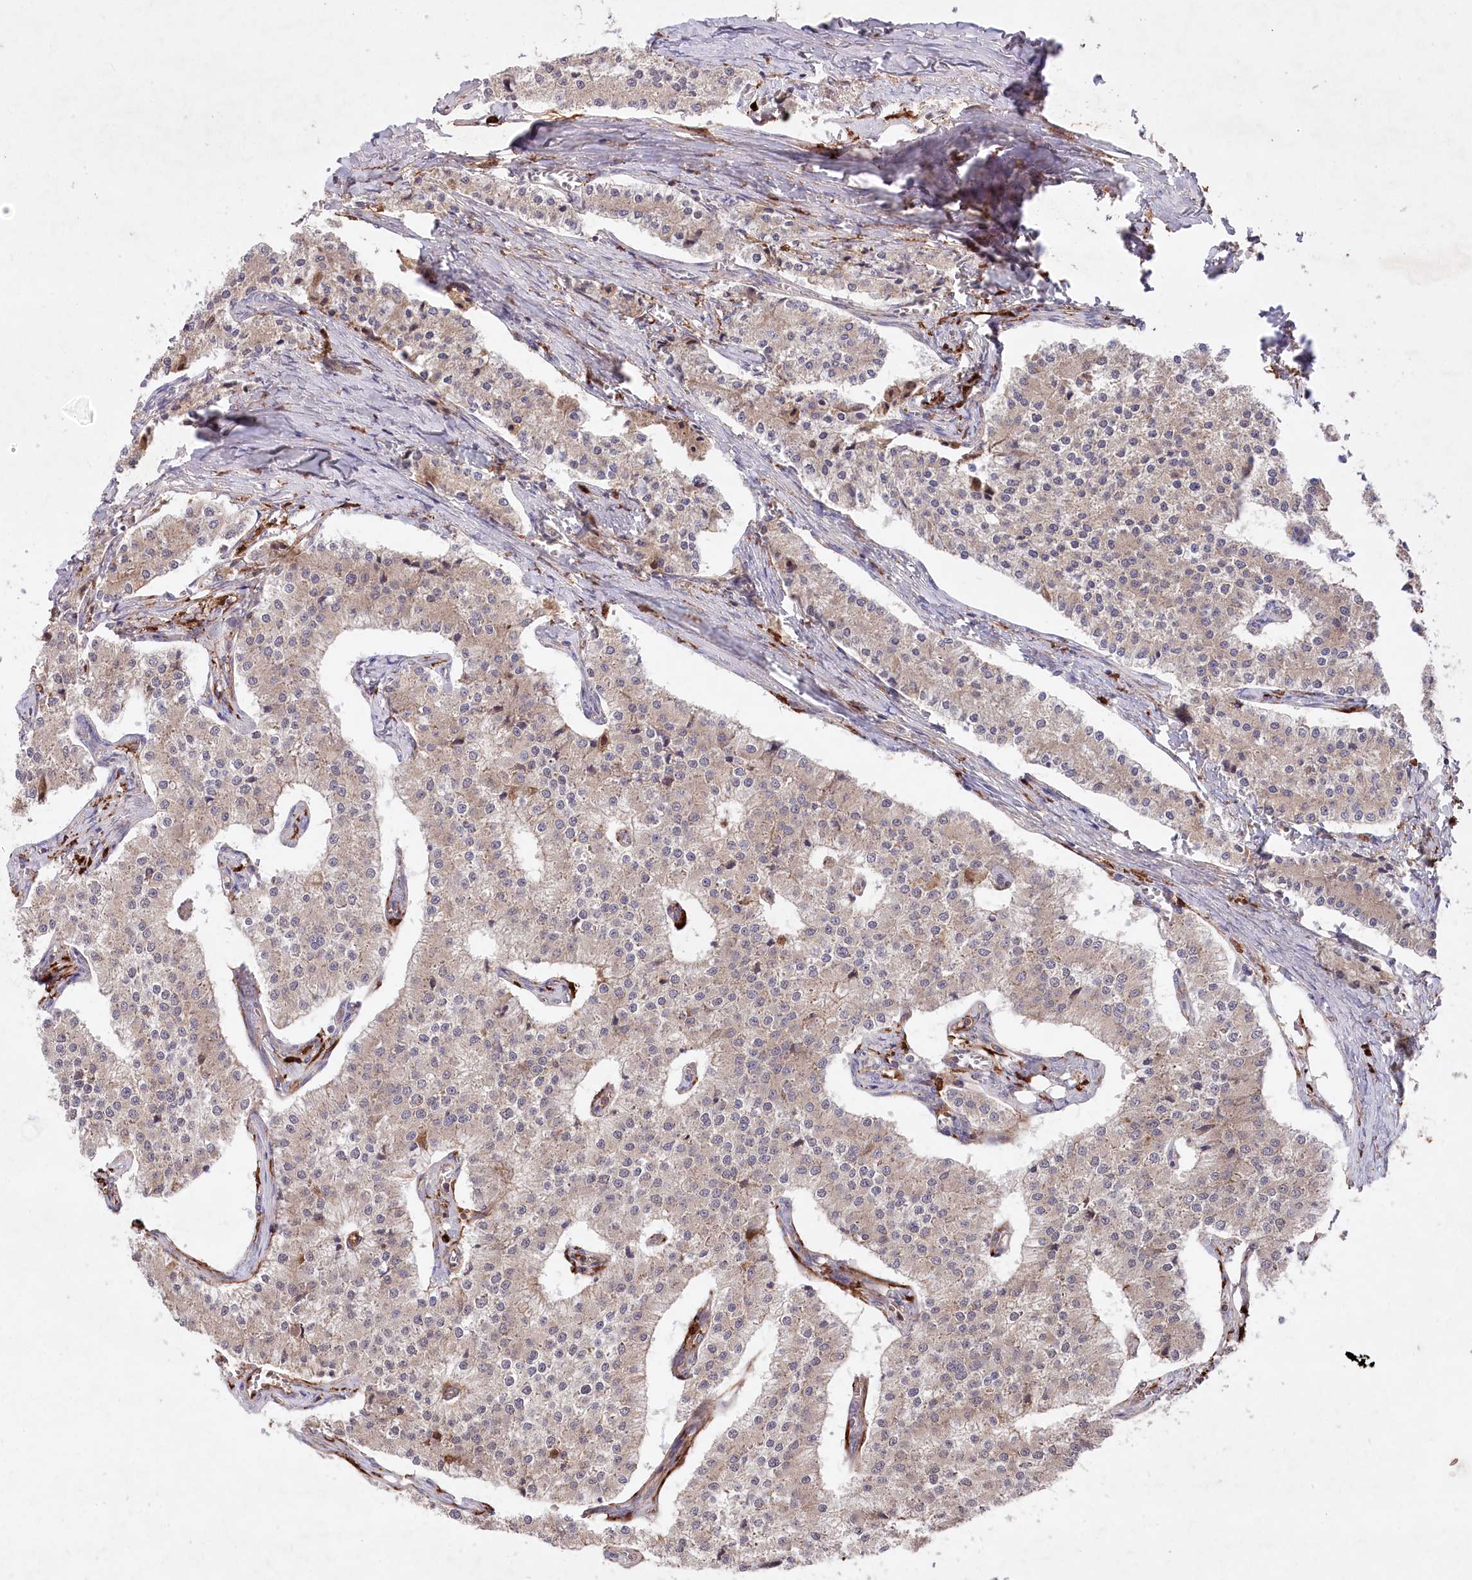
{"staining": {"intensity": "weak", "quantity": "25%-75%", "location": "cytoplasmic/membranous"}, "tissue": "carcinoid", "cell_type": "Tumor cells", "image_type": "cancer", "snomed": [{"axis": "morphology", "description": "Carcinoid, malignant, NOS"}, {"axis": "topography", "description": "Colon"}], "caption": "The image reveals a brown stain indicating the presence of a protein in the cytoplasmic/membranous of tumor cells in carcinoid (malignant). The staining was performed using DAB (3,3'-diaminobenzidine), with brown indicating positive protein expression. Nuclei are stained blue with hematoxylin.", "gene": "PPP1R21", "patient": {"sex": "female", "age": 52}}